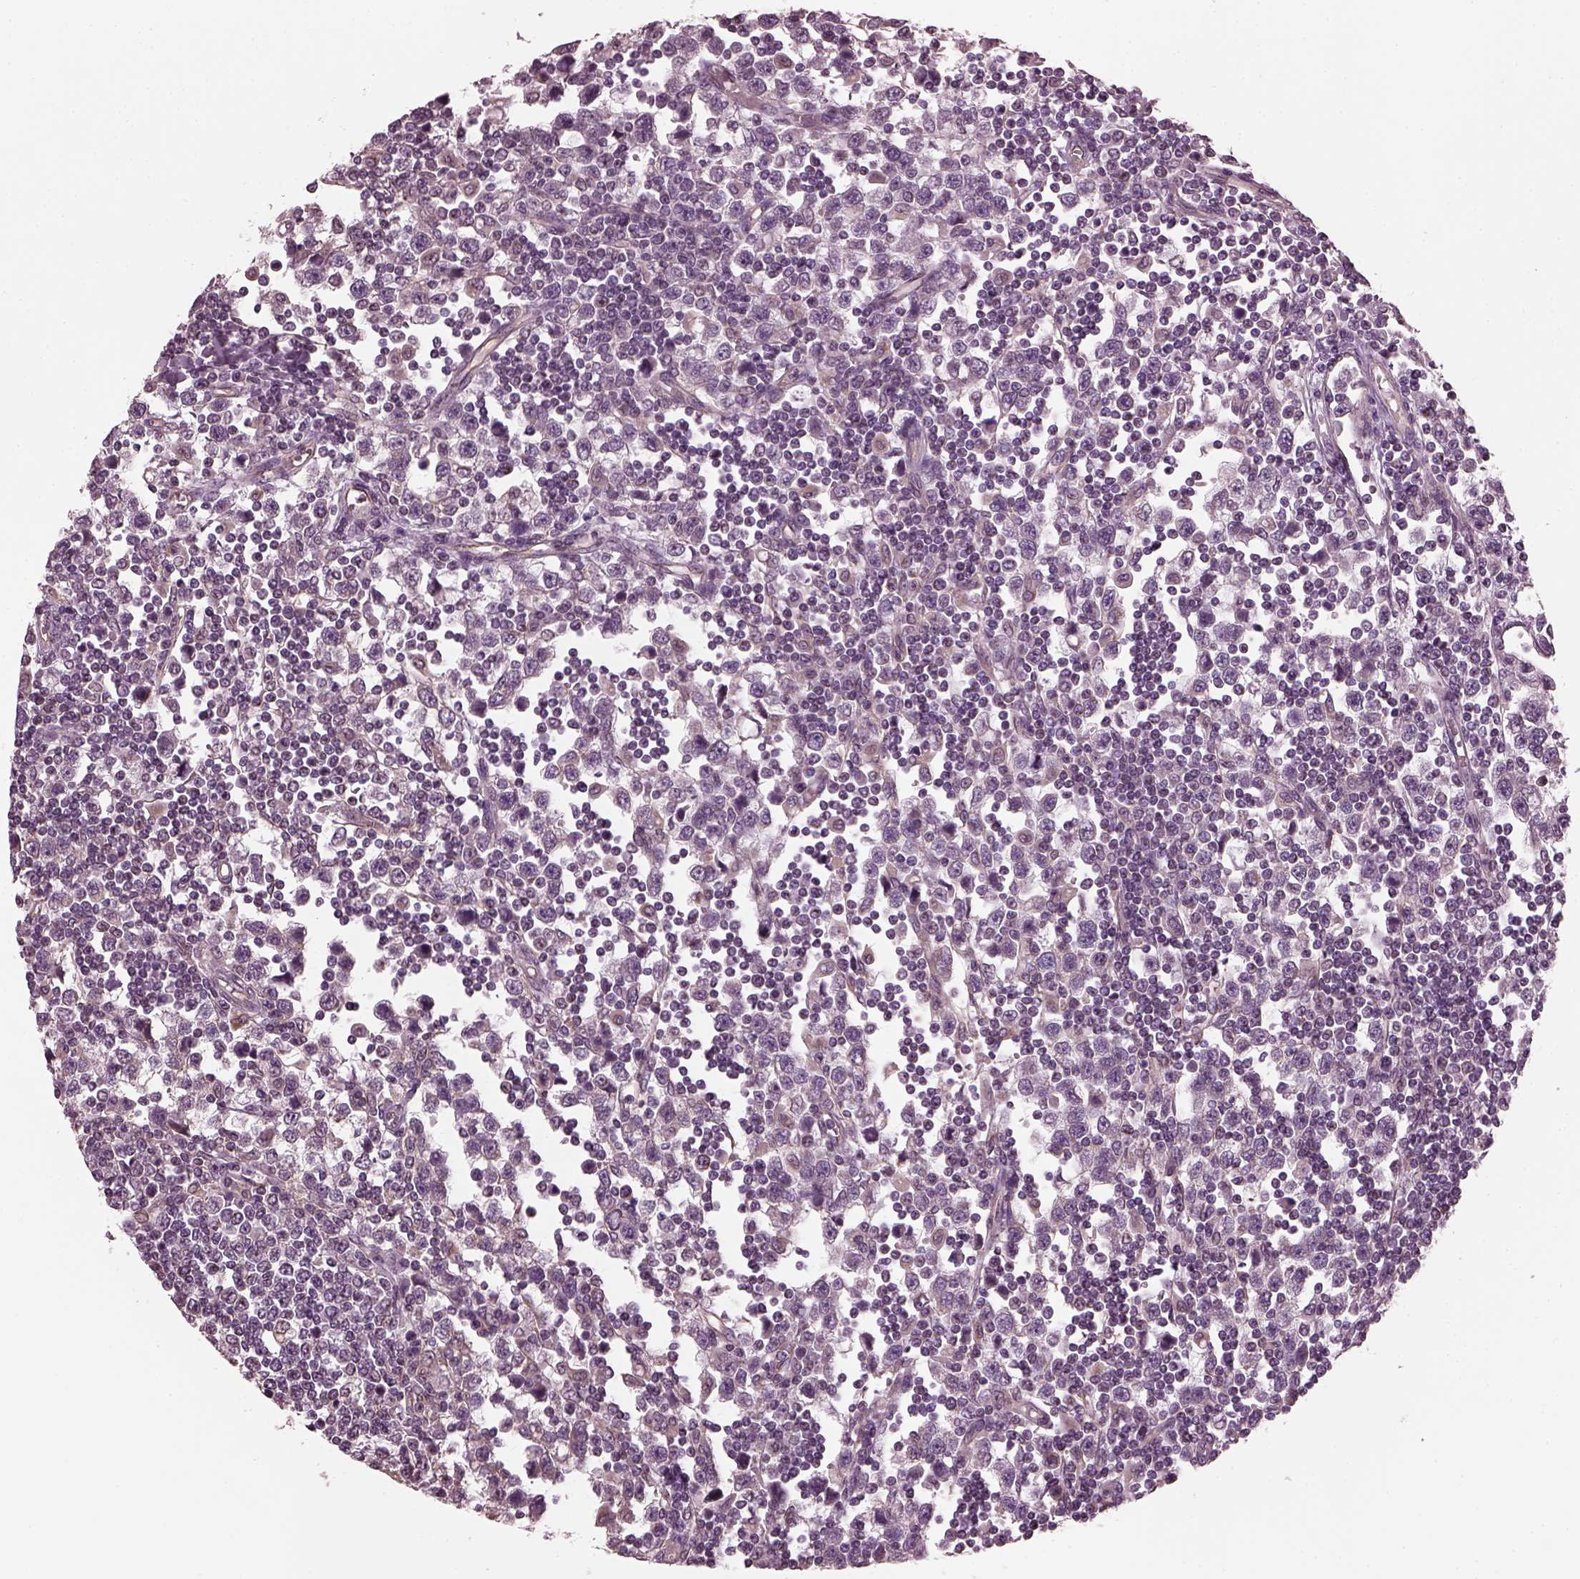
{"staining": {"intensity": "negative", "quantity": "none", "location": "none"}, "tissue": "testis cancer", "cell_type": "Tumor cells", "image_type": "cancer", "snomed": [{"axis": "morphology", "description": "Seminoma, NOS"}, {"axis": "topography", "description": "Testis"}], "caption": "DAB immunohistochemical staining of testis seminoma demonstrates no significant expression in tumor cells.", "gene": "ODAD1", "patient": {"sex": "male", "age": 34}}